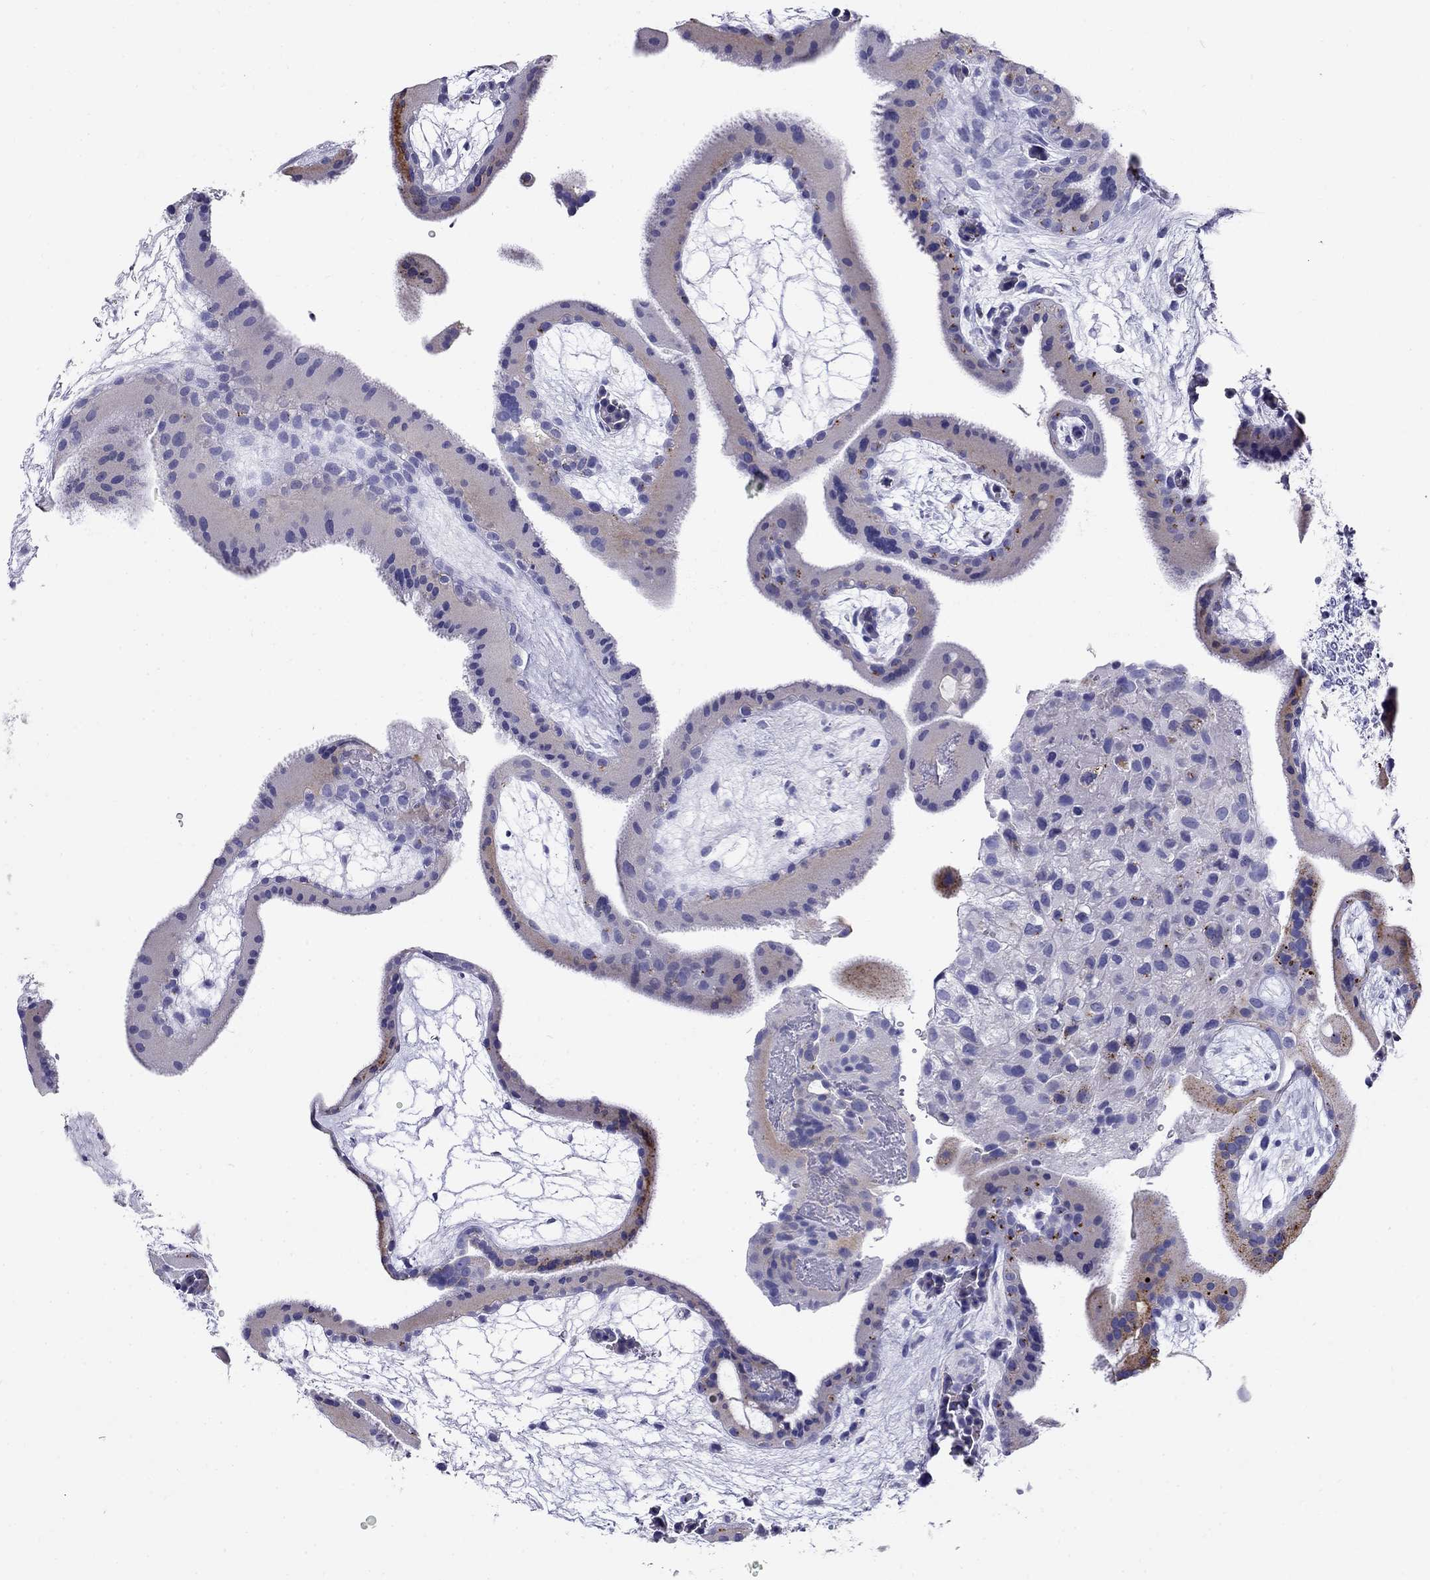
{"staining": {"intensity": "negative", "quantity": "none", "location": "none"}, "tissue": "placenta", "cell_type": "Decidual cells", "image_type": "normal", "snomed": [{"axis": "morphology", "description": "Normal tissue, NOS"}, {"axis": "topography", "description": "Placenta"}], "caption": "This is an IHC image of benign placenta. There is no positivity in decidual cells.", "gene": "MC5R", "patient": {"sex": "female", "age": 19}}